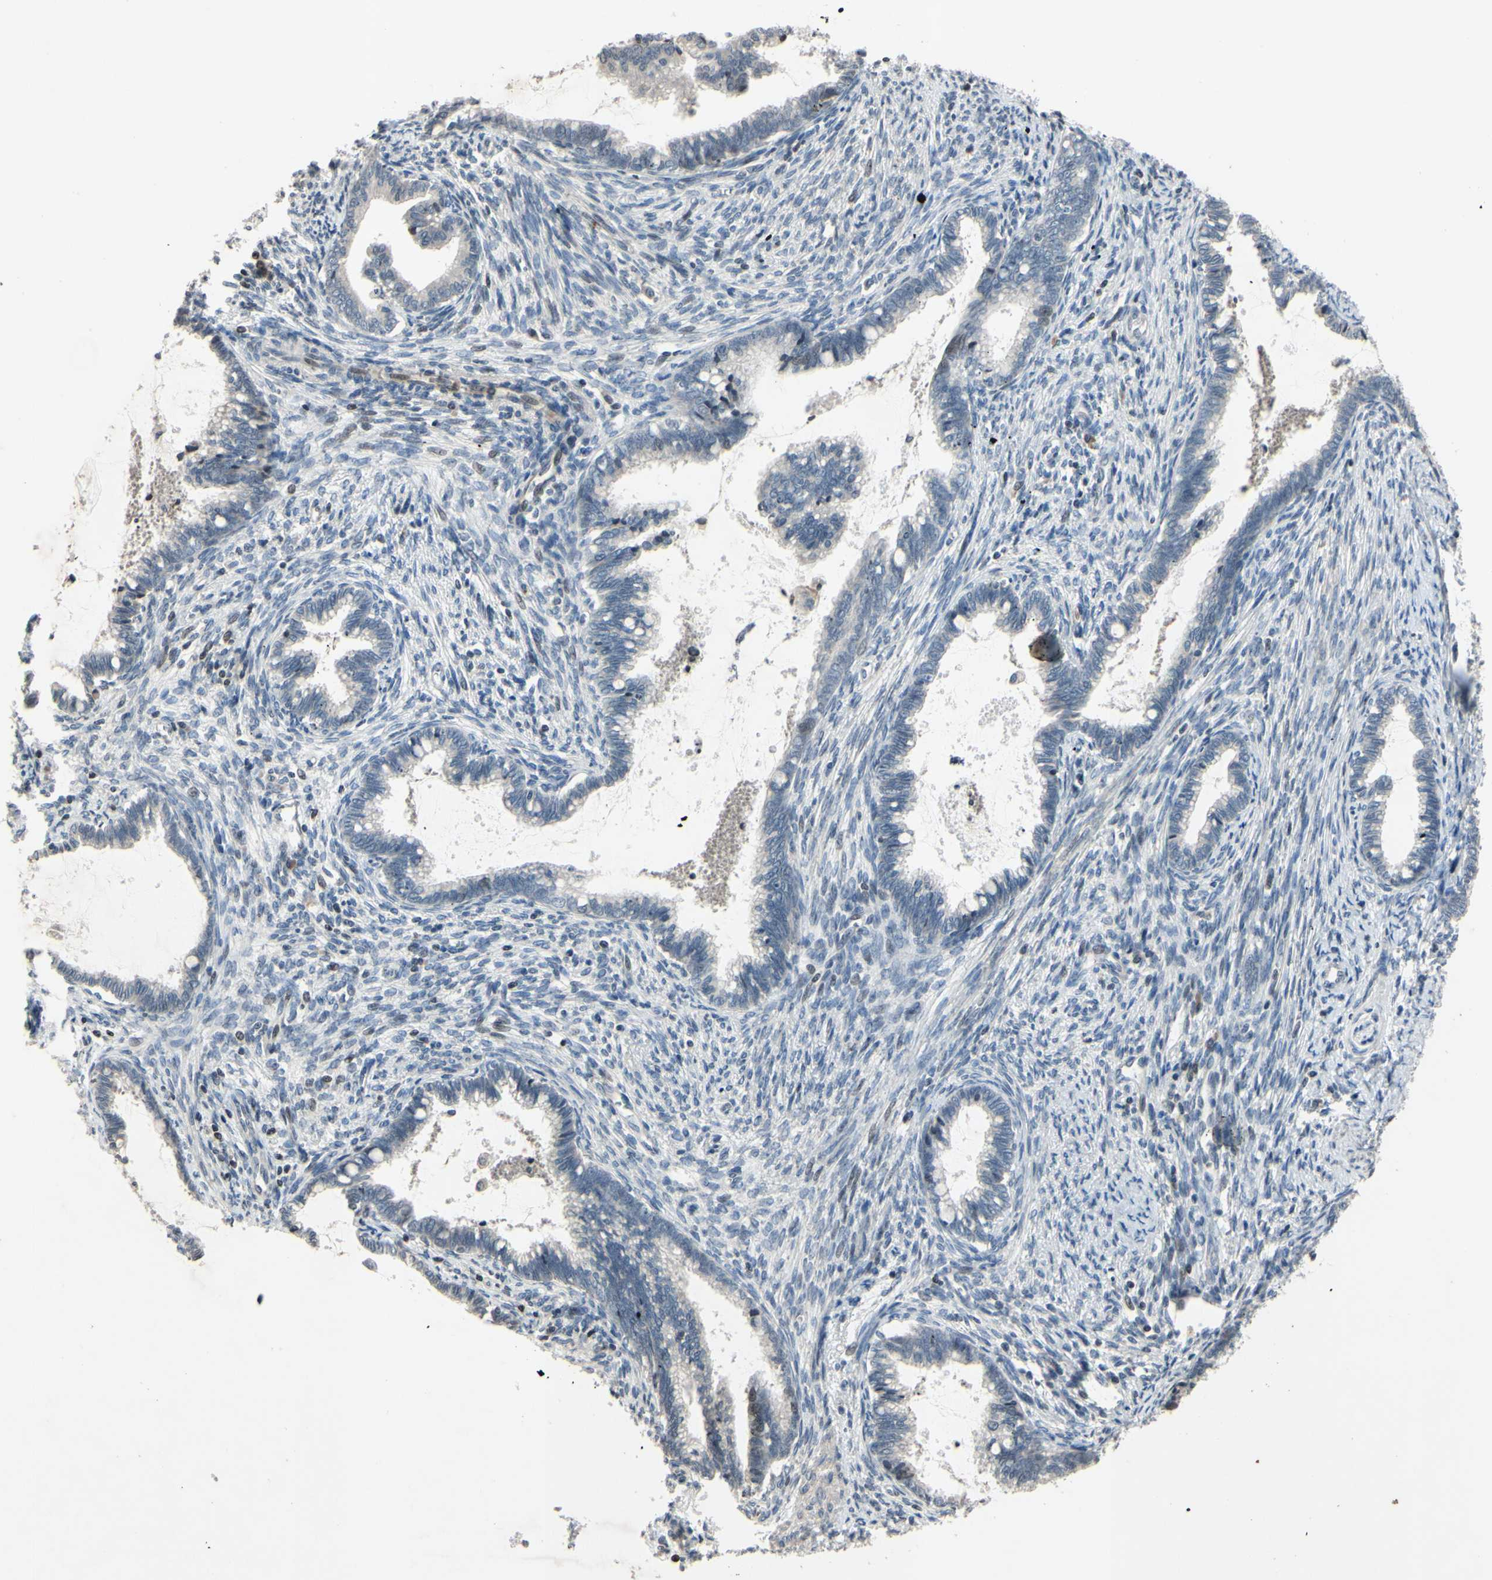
{"staining": {"intensity": "negative", "quantity": "none", "location": "none"}, "tissue": "cervical cancer", "cell_type": "Tumor cells", "image_type": "cancer", "snomed": [{"axis": "morphology", "description": "Adenocarcinoma, NOS"}, {"axis": "topography", "description": "Cervix"}], "caption": "There is no significant positivity in tumor cells of cervical cancer (adenocarcinoma).", "gene": "ARG1", "patient": {"sex": "female", "age": 44}}